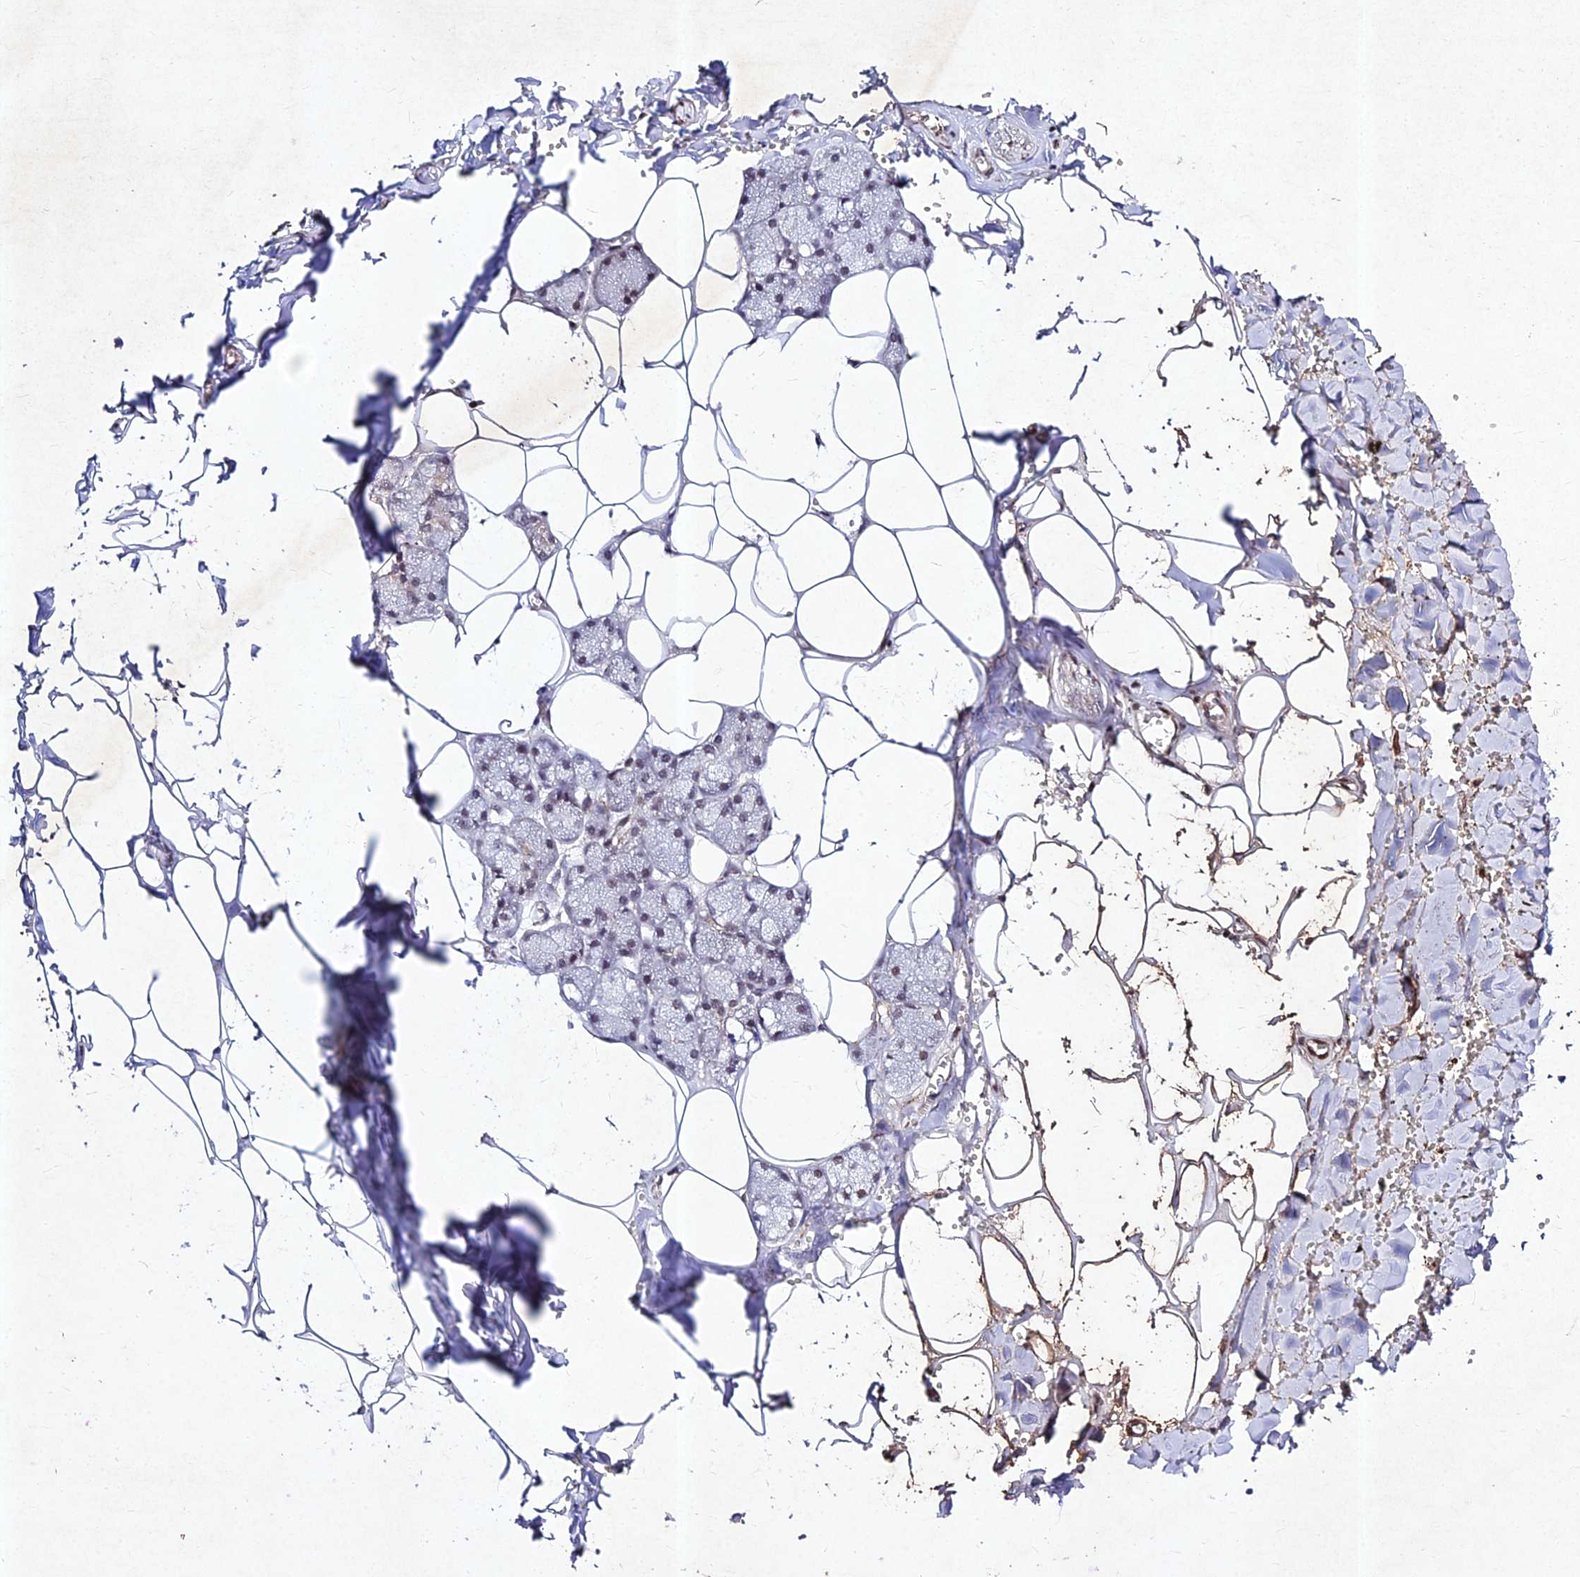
{"staining": {"intensity": "moderate", "quantity": "<25%", "location": "nuclear"}, "tissue": "salivary gland", "cell_type": "Glandular cells", "image_type": "normal", "snomed": [{"axis": "morphology", "description": "Normal tissue, NOS"}, {"axis": "topography", "description": "Salivary gland"}], "caption": "High-magnification brightfield microscopy of benign salivary gland stained with DAB (brown) and counterstained with hematoxylin (blue). glandular cells exhibit moderate nuclear staining is identified in approximately<25% of cells.", "gene": "RAVER1", "patient": {"sex": "male", "age": 62}}